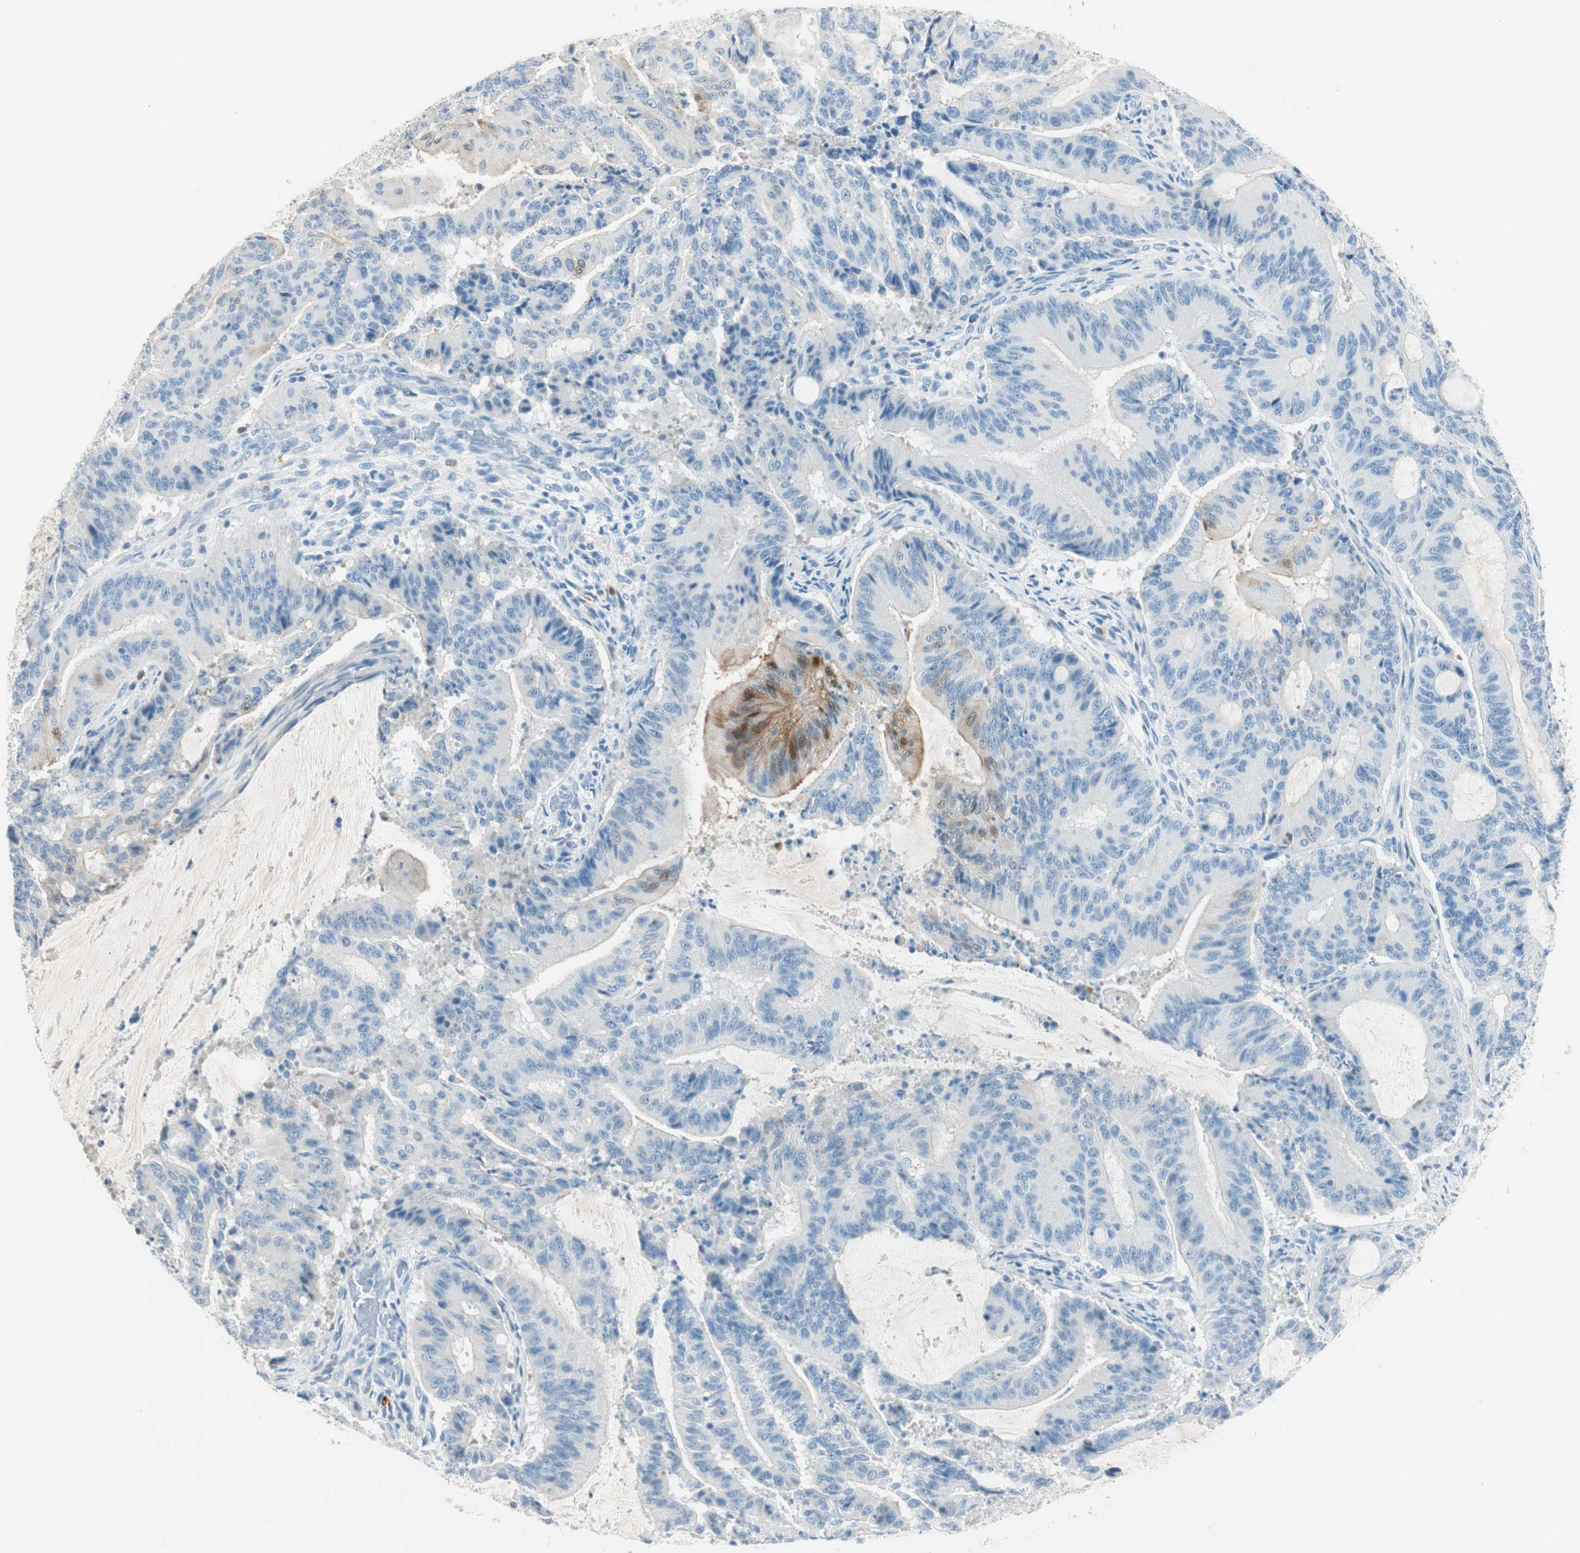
{"staining": {"intensity": "moderate", "quantity": "<25%", "location": "cytoplasmic/membranous,nuclear"}, "tissue": "liver cancer", "cell_type": "Tumor cells", "image_type": "cancer", "snomed": [{"axis": "morphology", "description": "Cholangiocarcinoma"}, {"axis": "topography", "description": "Liver"}], "caption": "Moderate cytoplasmic/membranous and nuclear positivity is appreciated in approximately <25% of tumor cells in liver cancer (cholangiocarcinoma).", "gene": "HPGD", "patient": {"sex": "female", "age": 73}}